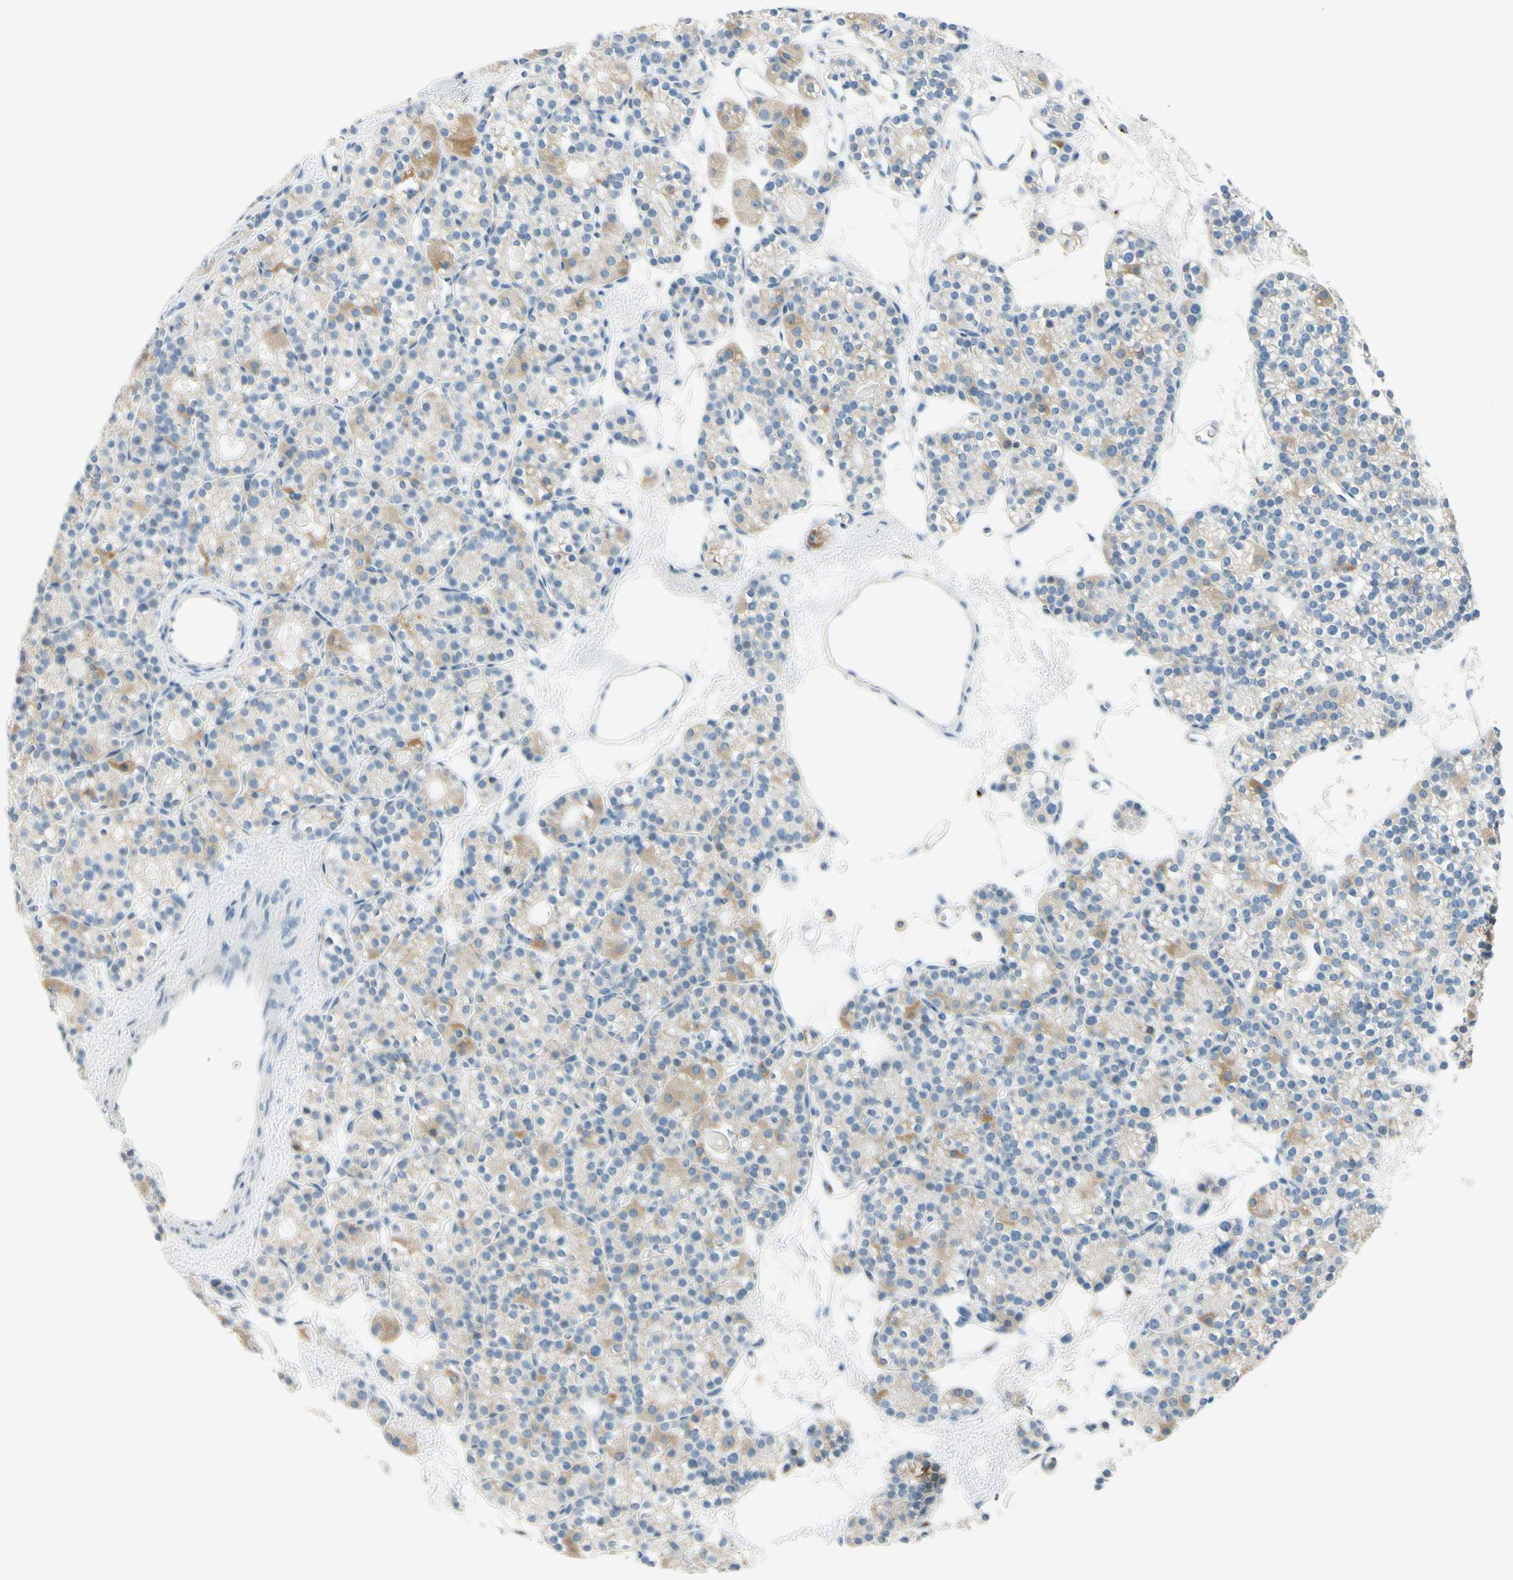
{"staining": {"intensity": "moderate", "quantity": "<25%", "location": "cytoplasmic/membranous"}, "tissue": "parathyroid gland", "cell_type": "Glandular cells", "image_type": "normal", "snomed": [{"axis": "morphology", "description": "Normal tissue, NOS"}, {"axis": "topography", "description": "Parathyroid gland"}], "caption": "Parathyroid gland stained with immunohistochemistry reveals moderate cytoplasmic/membranous expression in approximately <25% of glandular cells.", "gene": "GALNT5", "patient": {"sex": "female", "age": 64}}